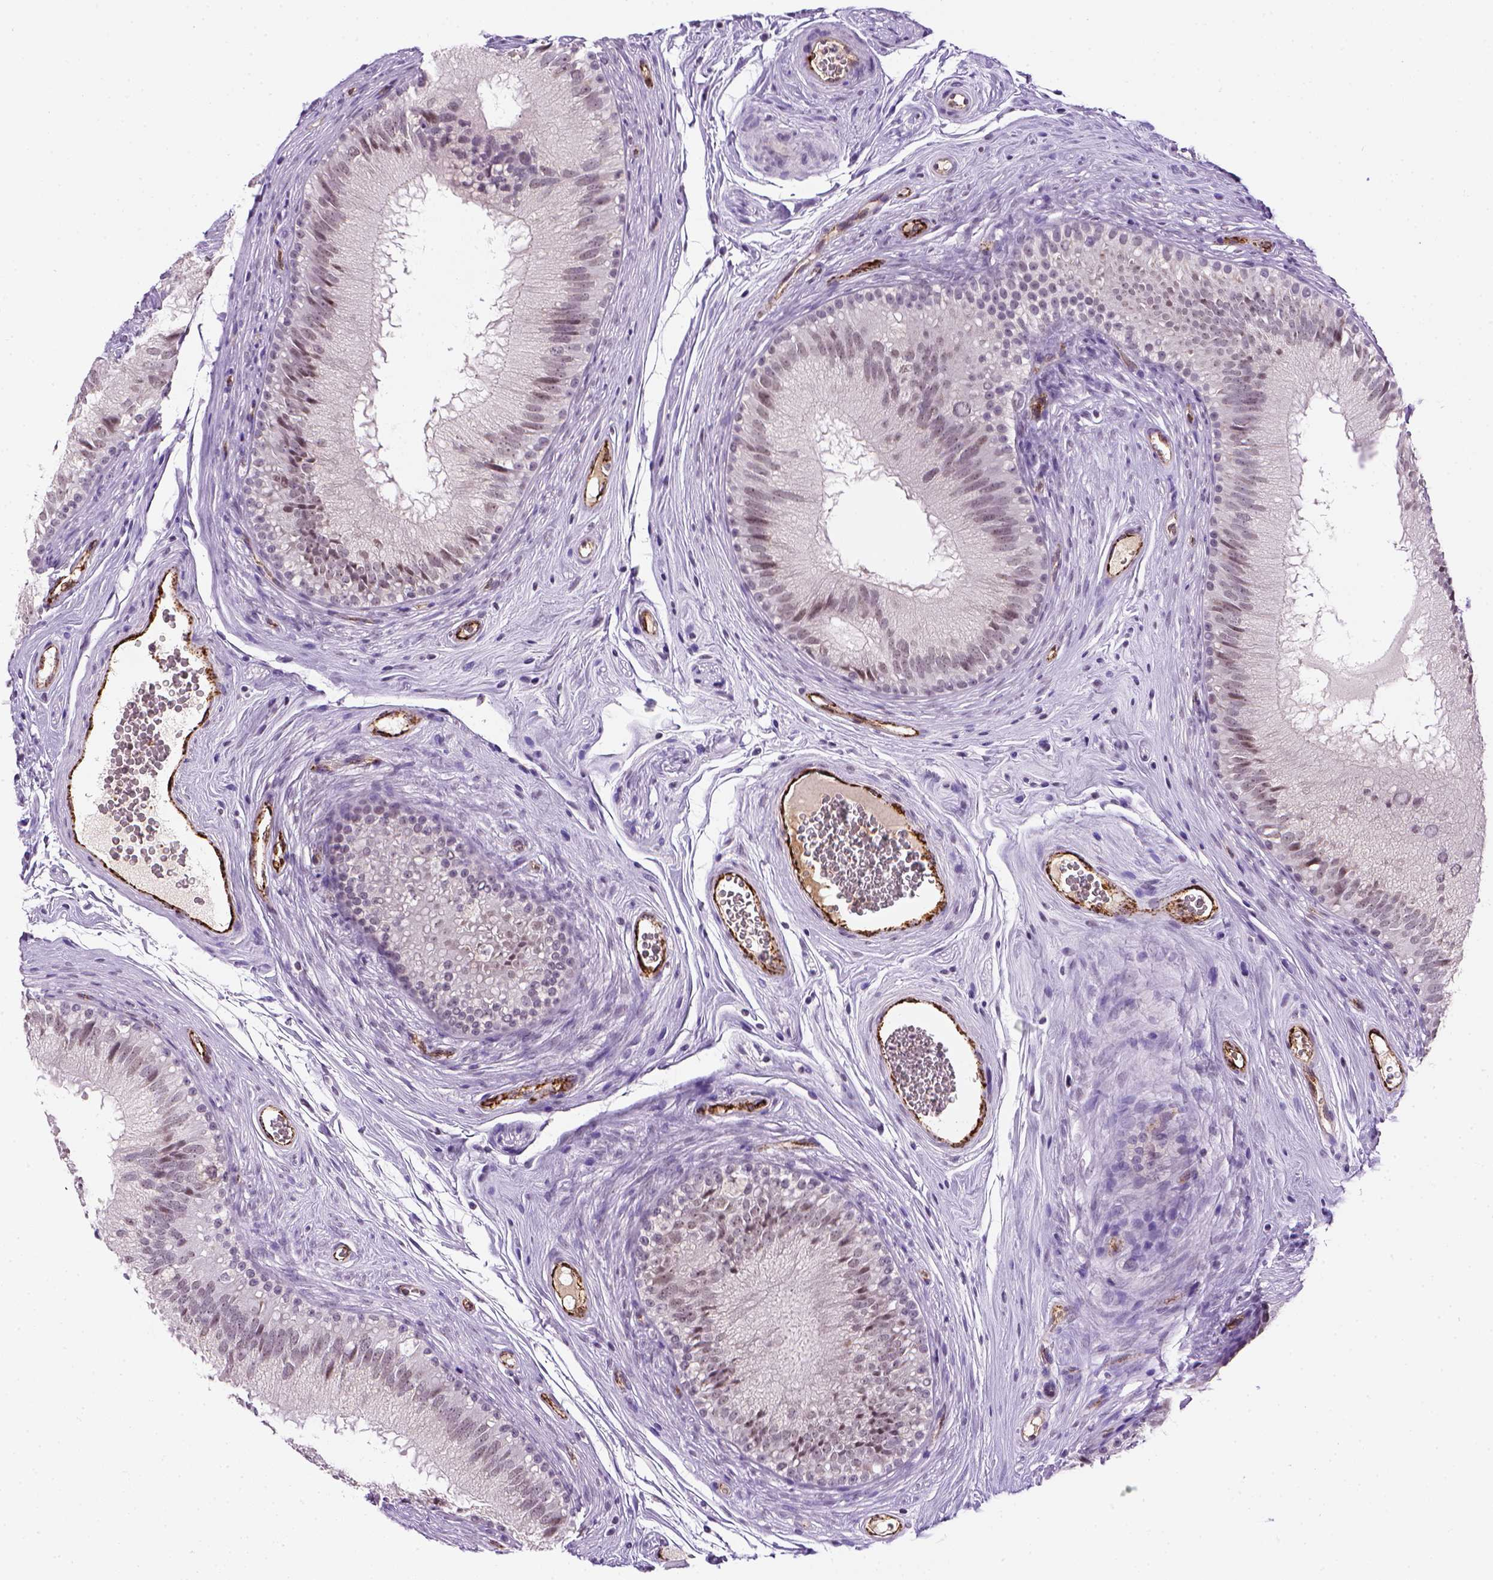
{"staining": {"intensity": "negative", "quantity": "none", "location": "none"}, "tissue": "epididymis", "cell_type": "Glandular cells", "image_type": "normal", "snomed": [{"axis": "morphology", "description": "Normal tissue, NOS"}, {"axis": "topography", "description": "Epididymis"}], "caption": "Immunohistochemistry micrograph of benign epididymis stained for a protein (brown), which exhibits no positivity in glandular cells.", "gene": "VWF", "patient": {"sex": "male", "age": 37}}